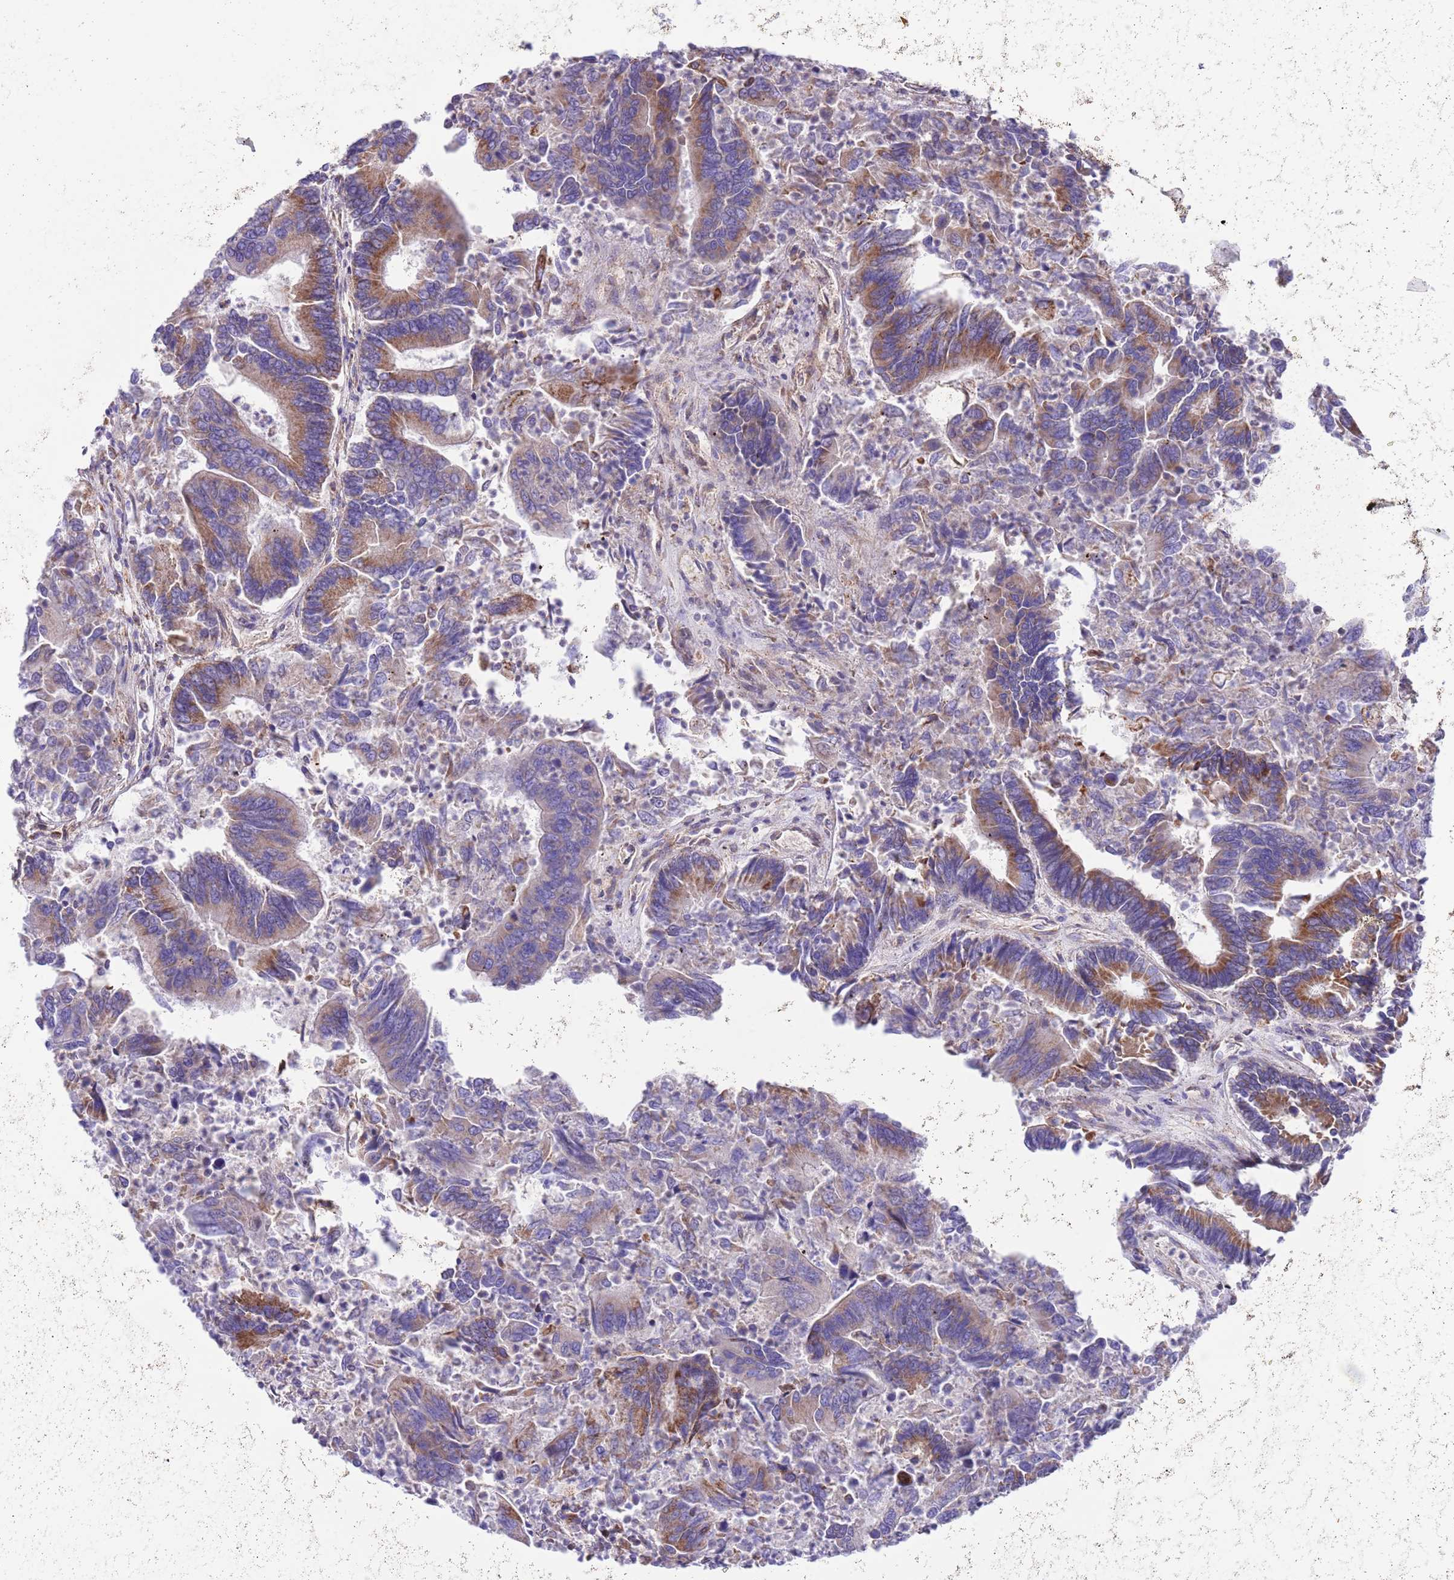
{"staining": {"intensity": "moderate", "quantity": "25%-75%", "location": "cytoplasmic/membranous"}, "tissue": "colorectal cancer", "cell_type": "Tumor cells", "image_type": "cancer", "snomed": [{"axis": "morphology", "description": "Adenocarcinoma, NOS"}, {"axis": "topography", "description": "Colon"}], "caption": "IHC staining of colorectal adenocarcinoma, which displays medium levels of moderate cytoplasmic/membranous staining in about 25%-75% of tumor cells indicating moderate cytoplasmic/membranous protein expression. The staining was performed using DAB (brown) for protein detection and nuclei were counterstained in hematoxylin (blue).", "gene": "SS18L2", "patient": {"sex": "female", "age": 67}}